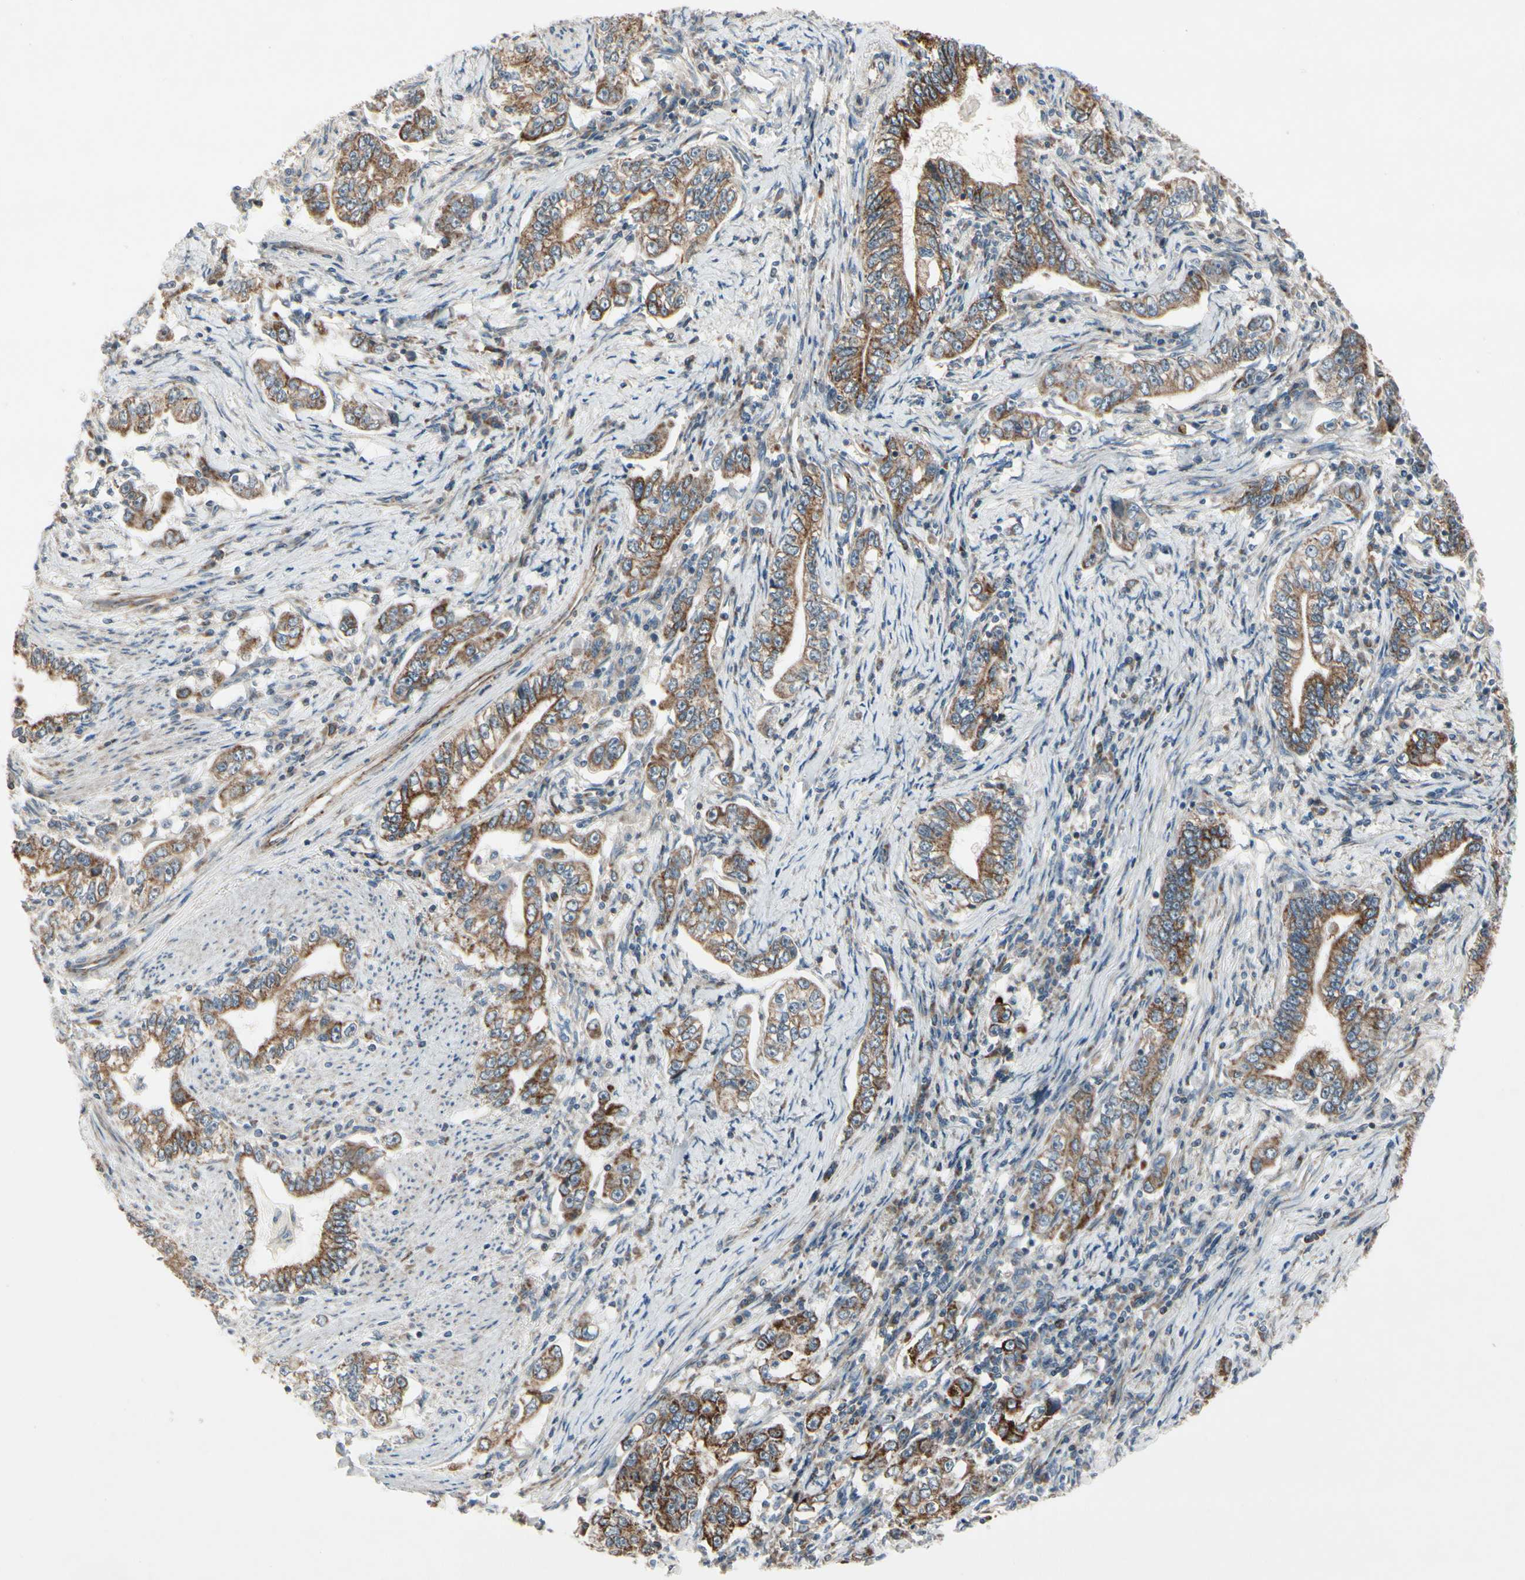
{"staining": {"intensity": "moderate", "quantity": ">75%", "location": "cytoplasmic/membranous"}, "tissue": "stomach cancer", "cell_type": "Tumor cells", "image_type": "cancer", "snomed": [{"axis": "morphology", "description": "Adenocarcinoma, NOS"}, {"axis": "topography", "description": "Stomach, lower"}], "caption": "Immunohistochemistry staining of stomach cancer (adenocarcinoma), which demonstrates medium levels of moderate cytoplasmic/membranous expression in approximately >75% of tumor cells indicating moderate cytoplasmic/membranous protein staining. The staining was performed using DAB (brown) for protein detection and nuclei were counterstained in hematoxylin (blue).", "gene": "CPT1A", "patient": {"sex": "female", "age": 72}}